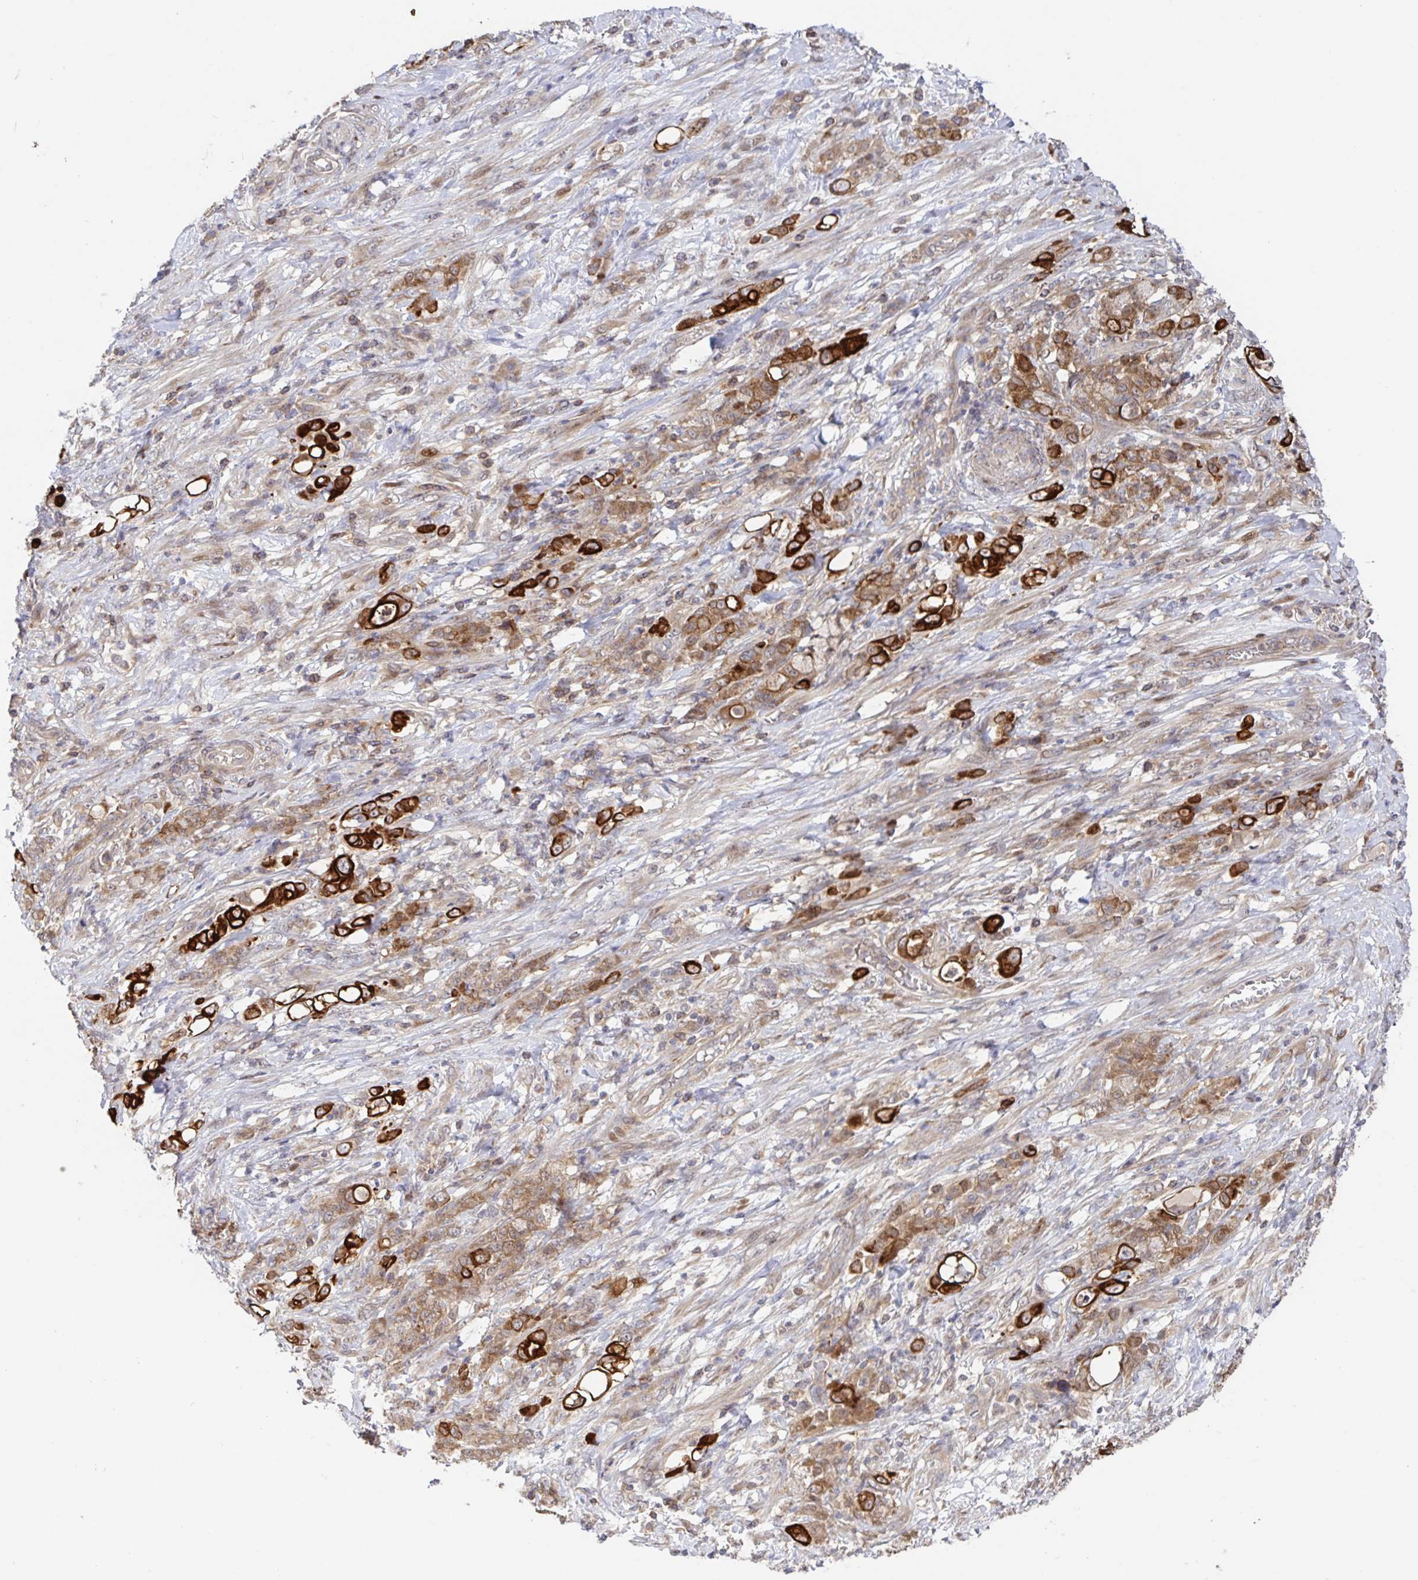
{"staining": {"intensity": "strong", "quantity": "25%-75%", "location": "cytoplasmic/membranous"}, "tissue": "stomach cancer", "cell_type": "Tumor cells", "image_type": "cancer", "snomed": [{"axis": "morphology", "description": "Adenocarcinoma, NOS"}, {"axis": "topography", "description": "Stomach"}], "caption": "The image demonstrates a brown stain indicating the presence of a protein in the cytoplasmic/membranous of tumor cells in stomach adenocarcinoma. (IHC, brightfield microscopy, high magnification).", "gene": "AACS", "patient": {"sex": "female", "age": 79}}